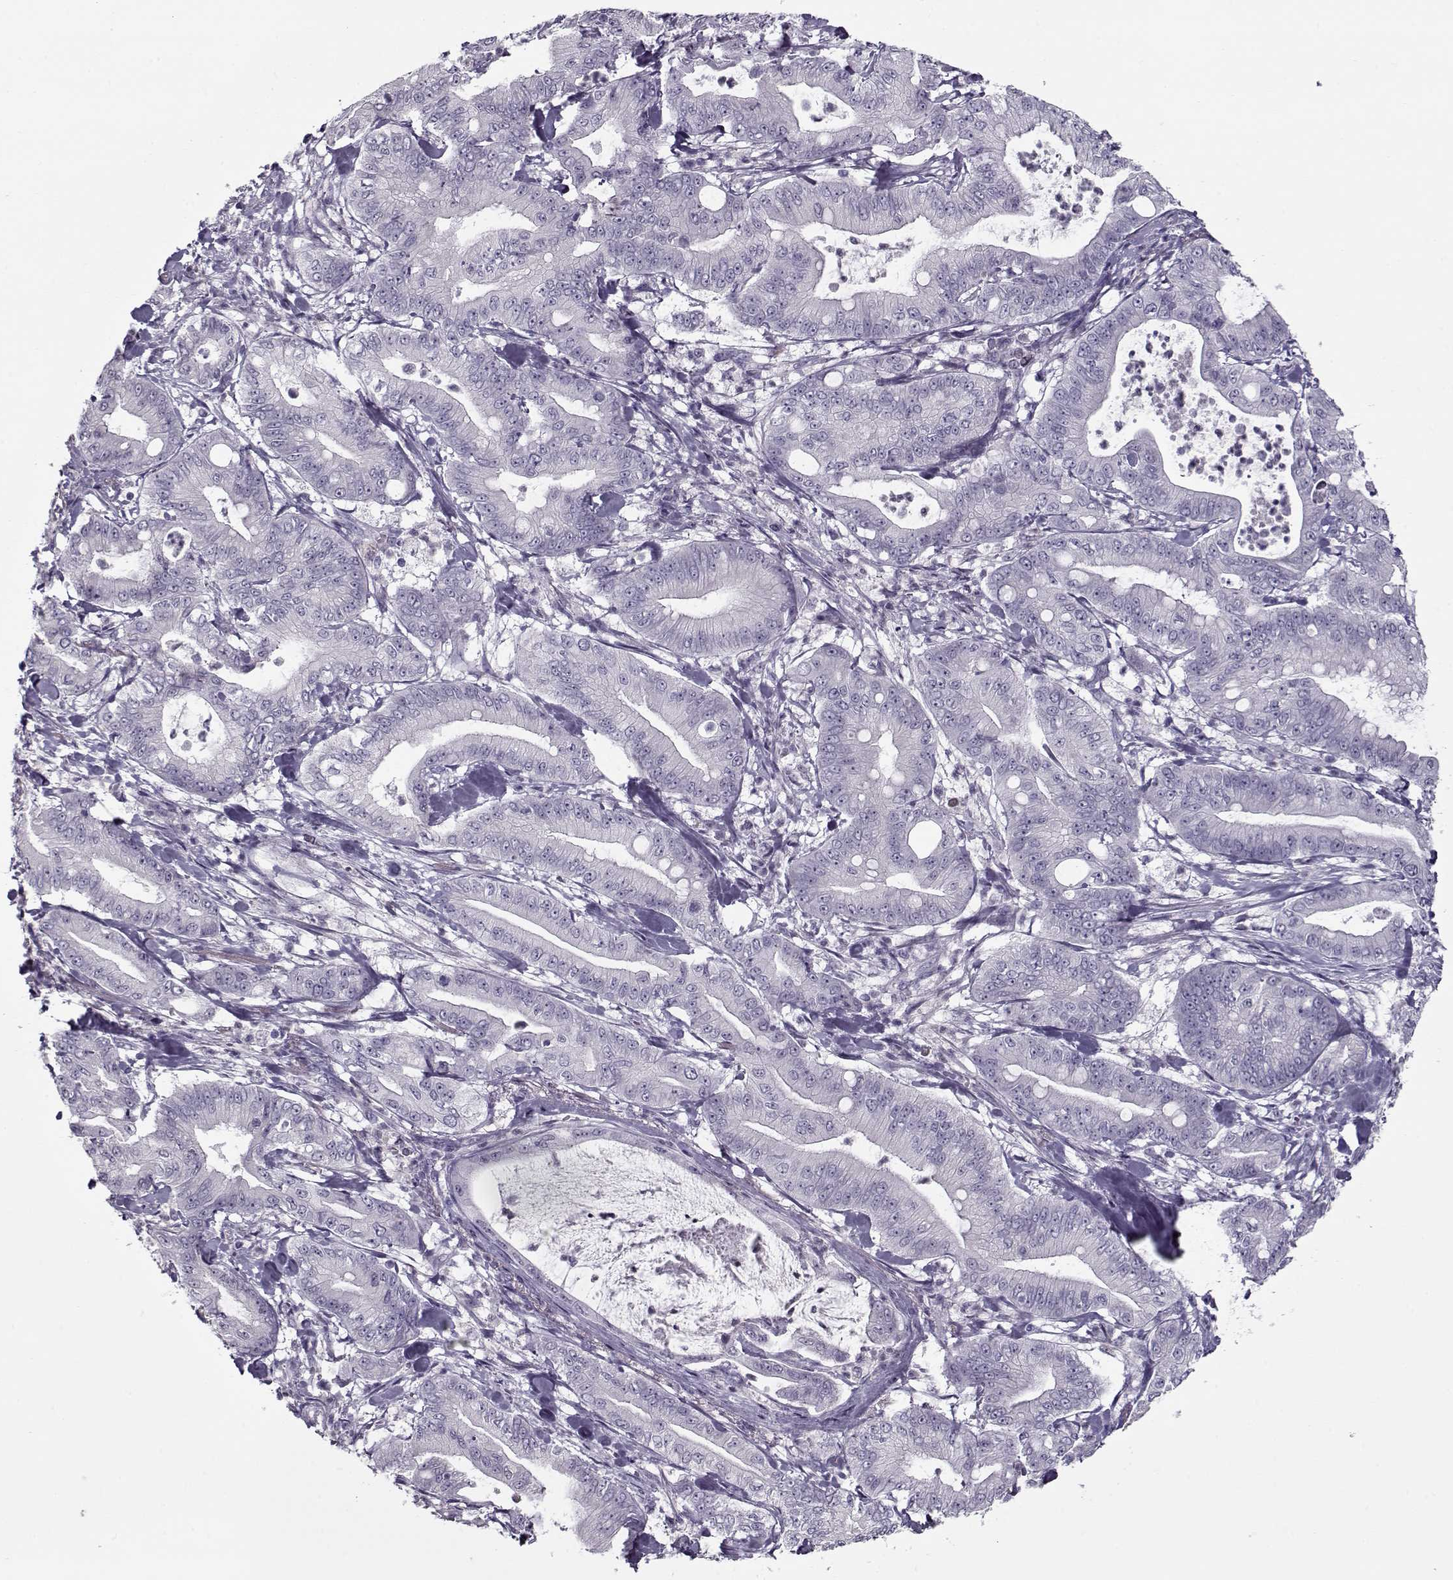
{"staining": {"intensity": "negative", "quantity": "none", "location": "none"}, "tissue": "pancreatic cancer", "cell_type": "Tumor cells", "image_type": "cancer", "snomed": [{"axis": "morphology", "description": "Adenocarcinoma, NOS"}, {"axis": "topography", "description": "Pancreas"}], "caption": "High power microscopy image of an immunohistochemistry (IHC) micrograph of pancreatic cancer (adenocarcinoma), revealing no significant positivity in tumor cells.", "gene": "CIBAR1", "patient": {"sex": "male", "age": 71}}